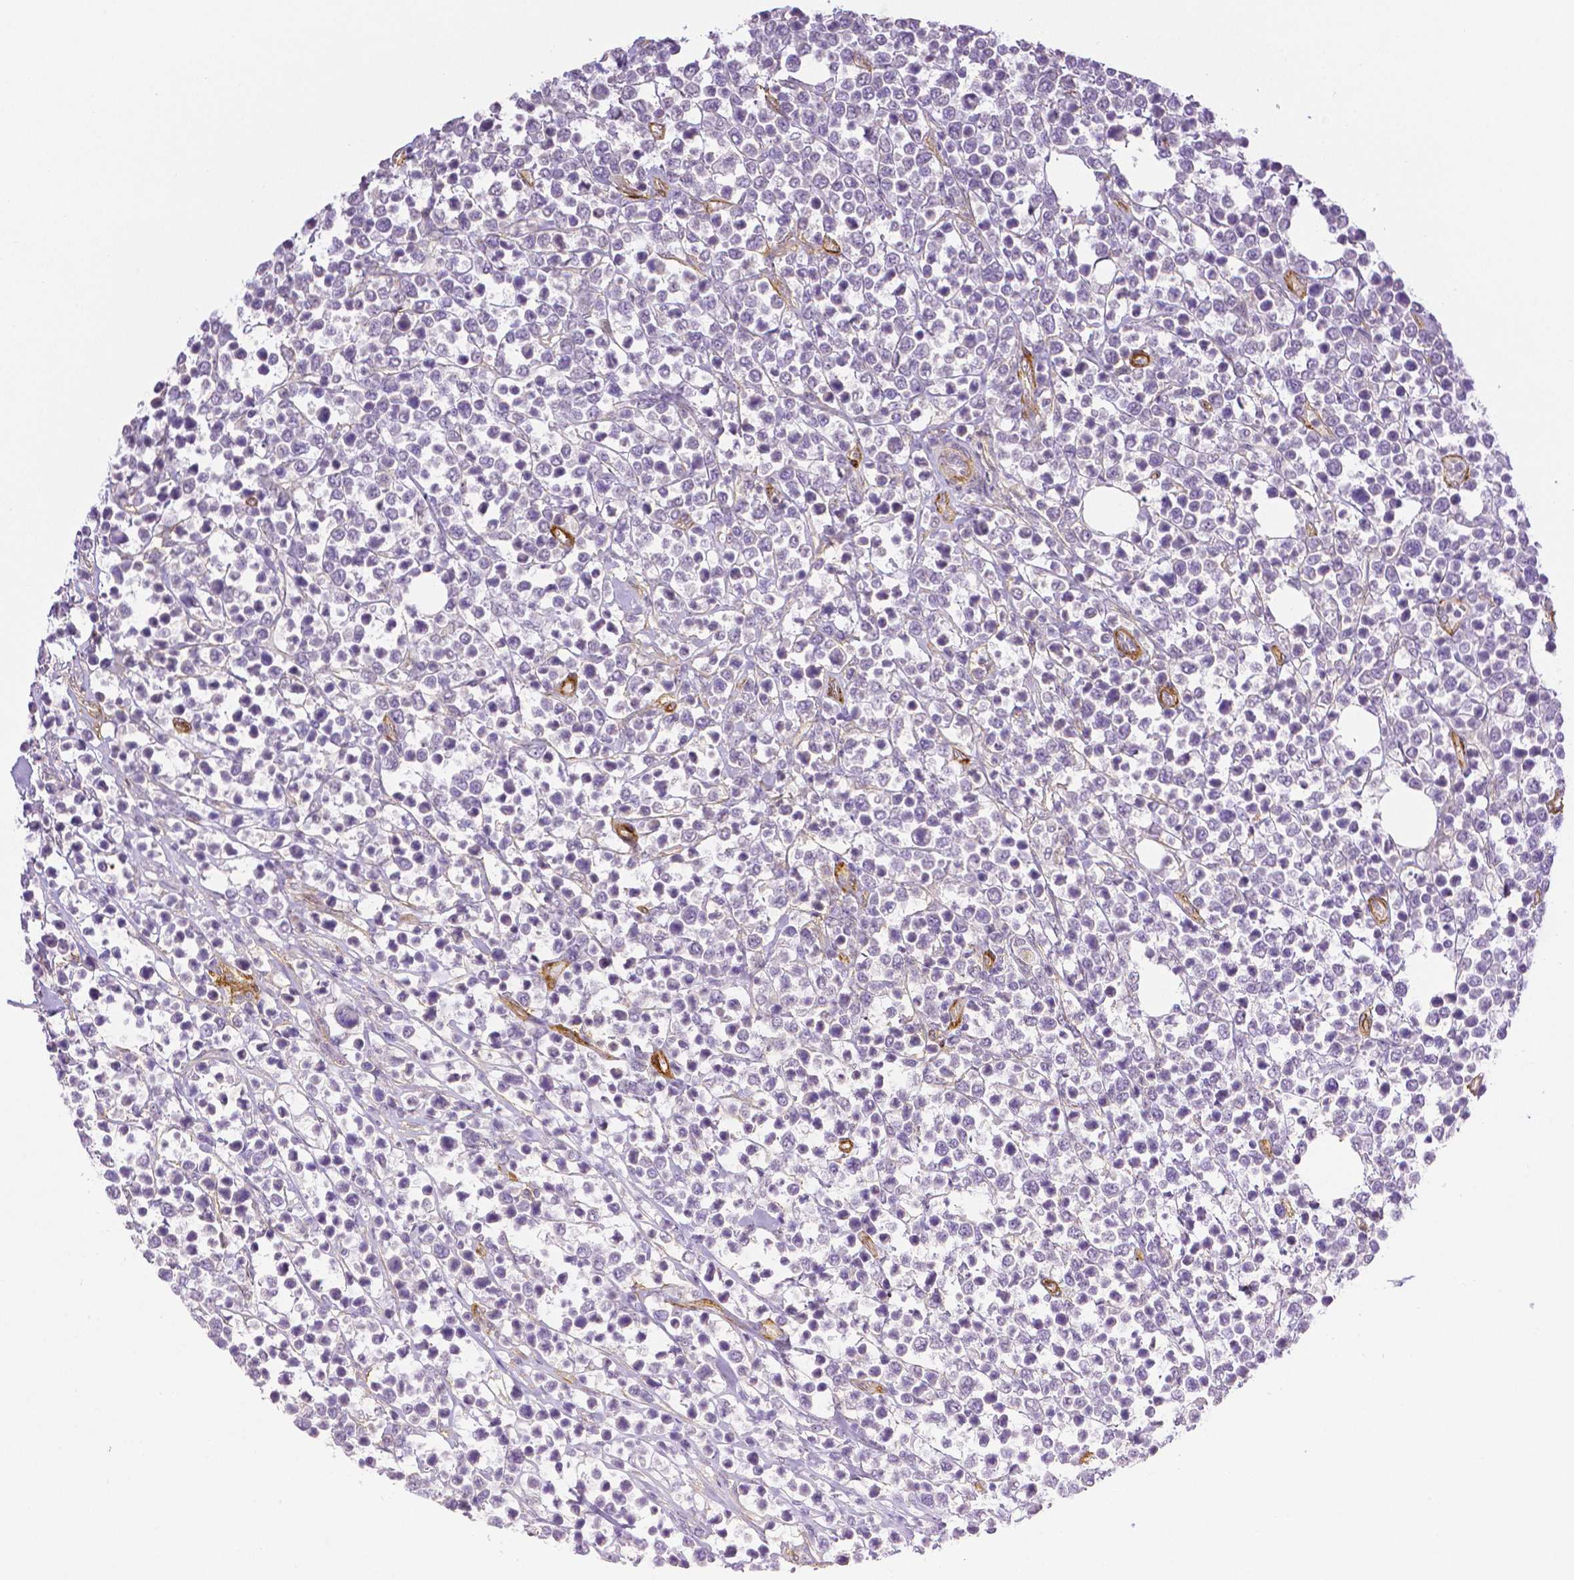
{"staining": {"intensity": "negative", "quantity": "none", "location": "none"}, "tissue": "lymphoma", "cell_type": "Tumor cells", "image_type": "cancer", "snomed": [{"axis": "morphology", "description": "Malignant lymphoma, non-Hodgkin's type, High grade"}, {"axis": "topography", "description": "Soft tissue"}], "caption": "This is an immunohistochemistry (IHC) image of human malignant lymphoma, non-Hodgkin's type (high-grade). There is no staining in tumor cells.", "gene": "THY1", "patient": {"sex": "female", "age": 56}}